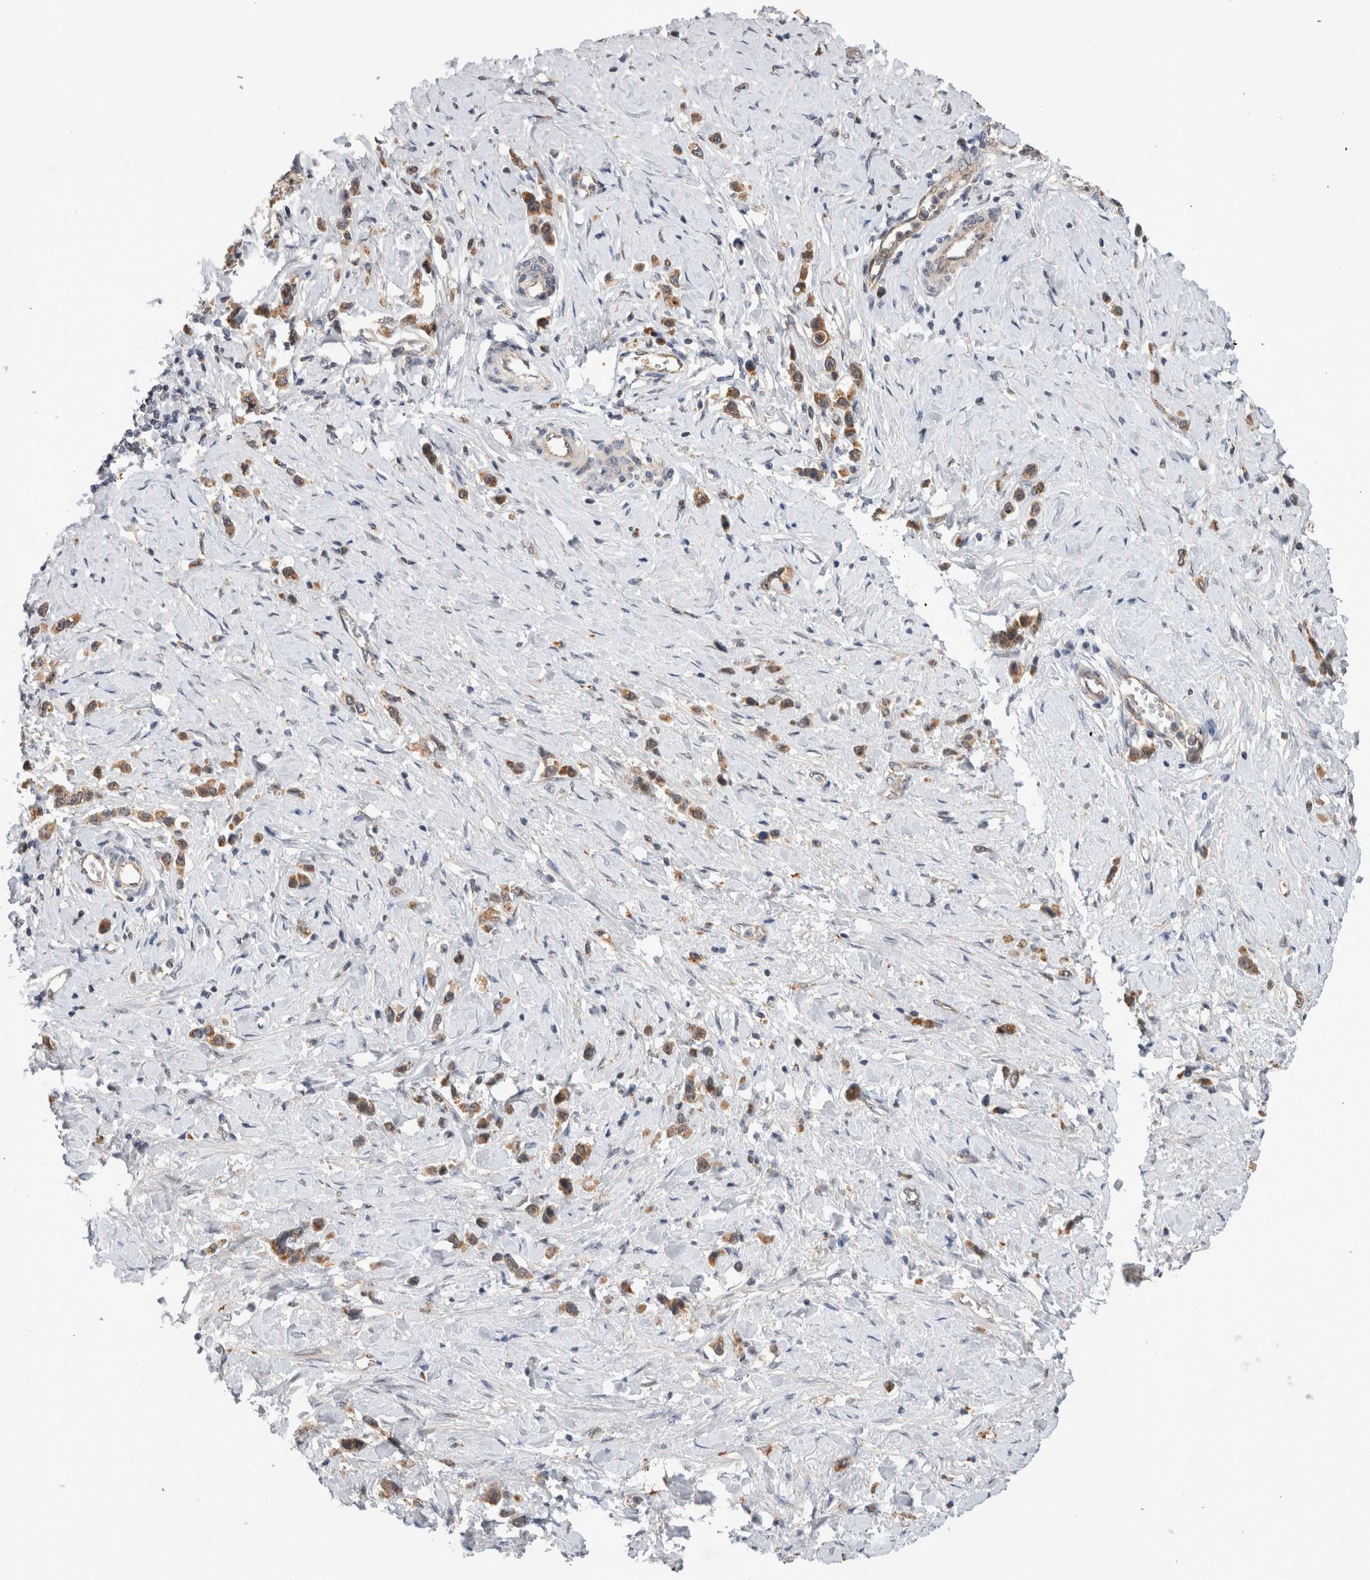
{"staining": {"intensity": "moderate", "quantity": ">75%", "location": "cytoplasmic/membranous"}, "tissue": "stomach cancer", "cell_type": "Tumor cells", "image_type": "cancer", "snomed": [{"axis": "morphology", "description": "Adenocarcinoma, NOS"}, {"axis": "topography", "description": "Stomach"}], "caption": "Stomach adenocarcinoma was stained to show a protein in brown. There is medium levels of moderate cytoplasmic/membranous expression in about >75% of tumor cells.", "gene": "MRPL37", "patient": {"sex": "female", "age": 65}}